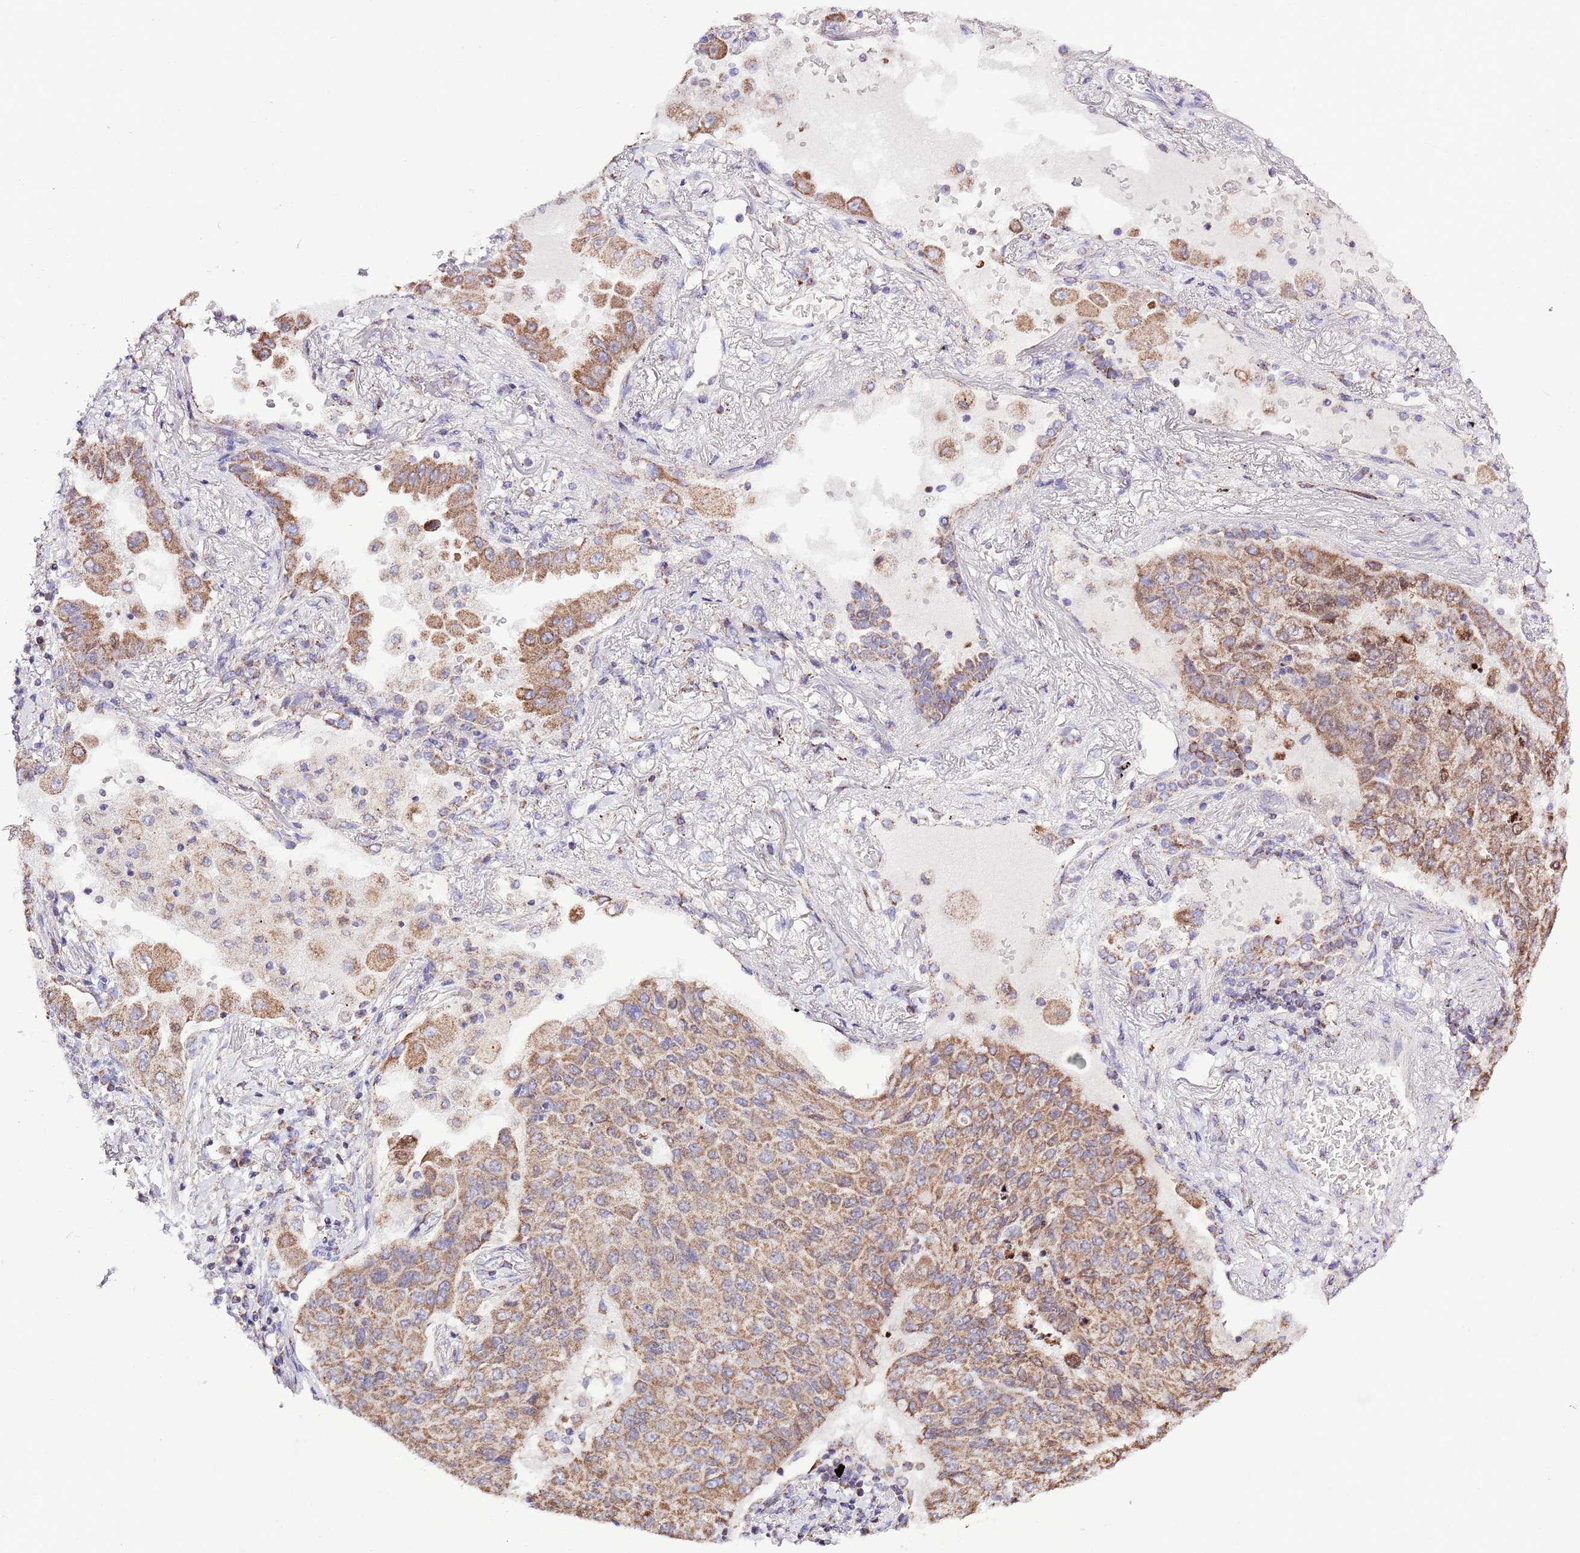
{"staining": {"intensity": "moderate", "quantity": ">75%", "location": "cytoplasmic/membranous"}, "tissue": "lung cancer", "cell_type": "Tumor cells", "image_type": "cancer", "snomed": [{"axis": "morphology", "description": "Squamous cell carcinoma, NOS"}, {"axis": "topography", "description": "Lung"}], "caption": "Approximately >75% of tumor cells in human lung cancer (squamous cell carcinoma) display moderate cytoplasmic/membranous protein positivity as visualized by brown immunohistochemical staining.", "gene": "TEKTIP1", "patient": {"sex": "male", "age": 74}}